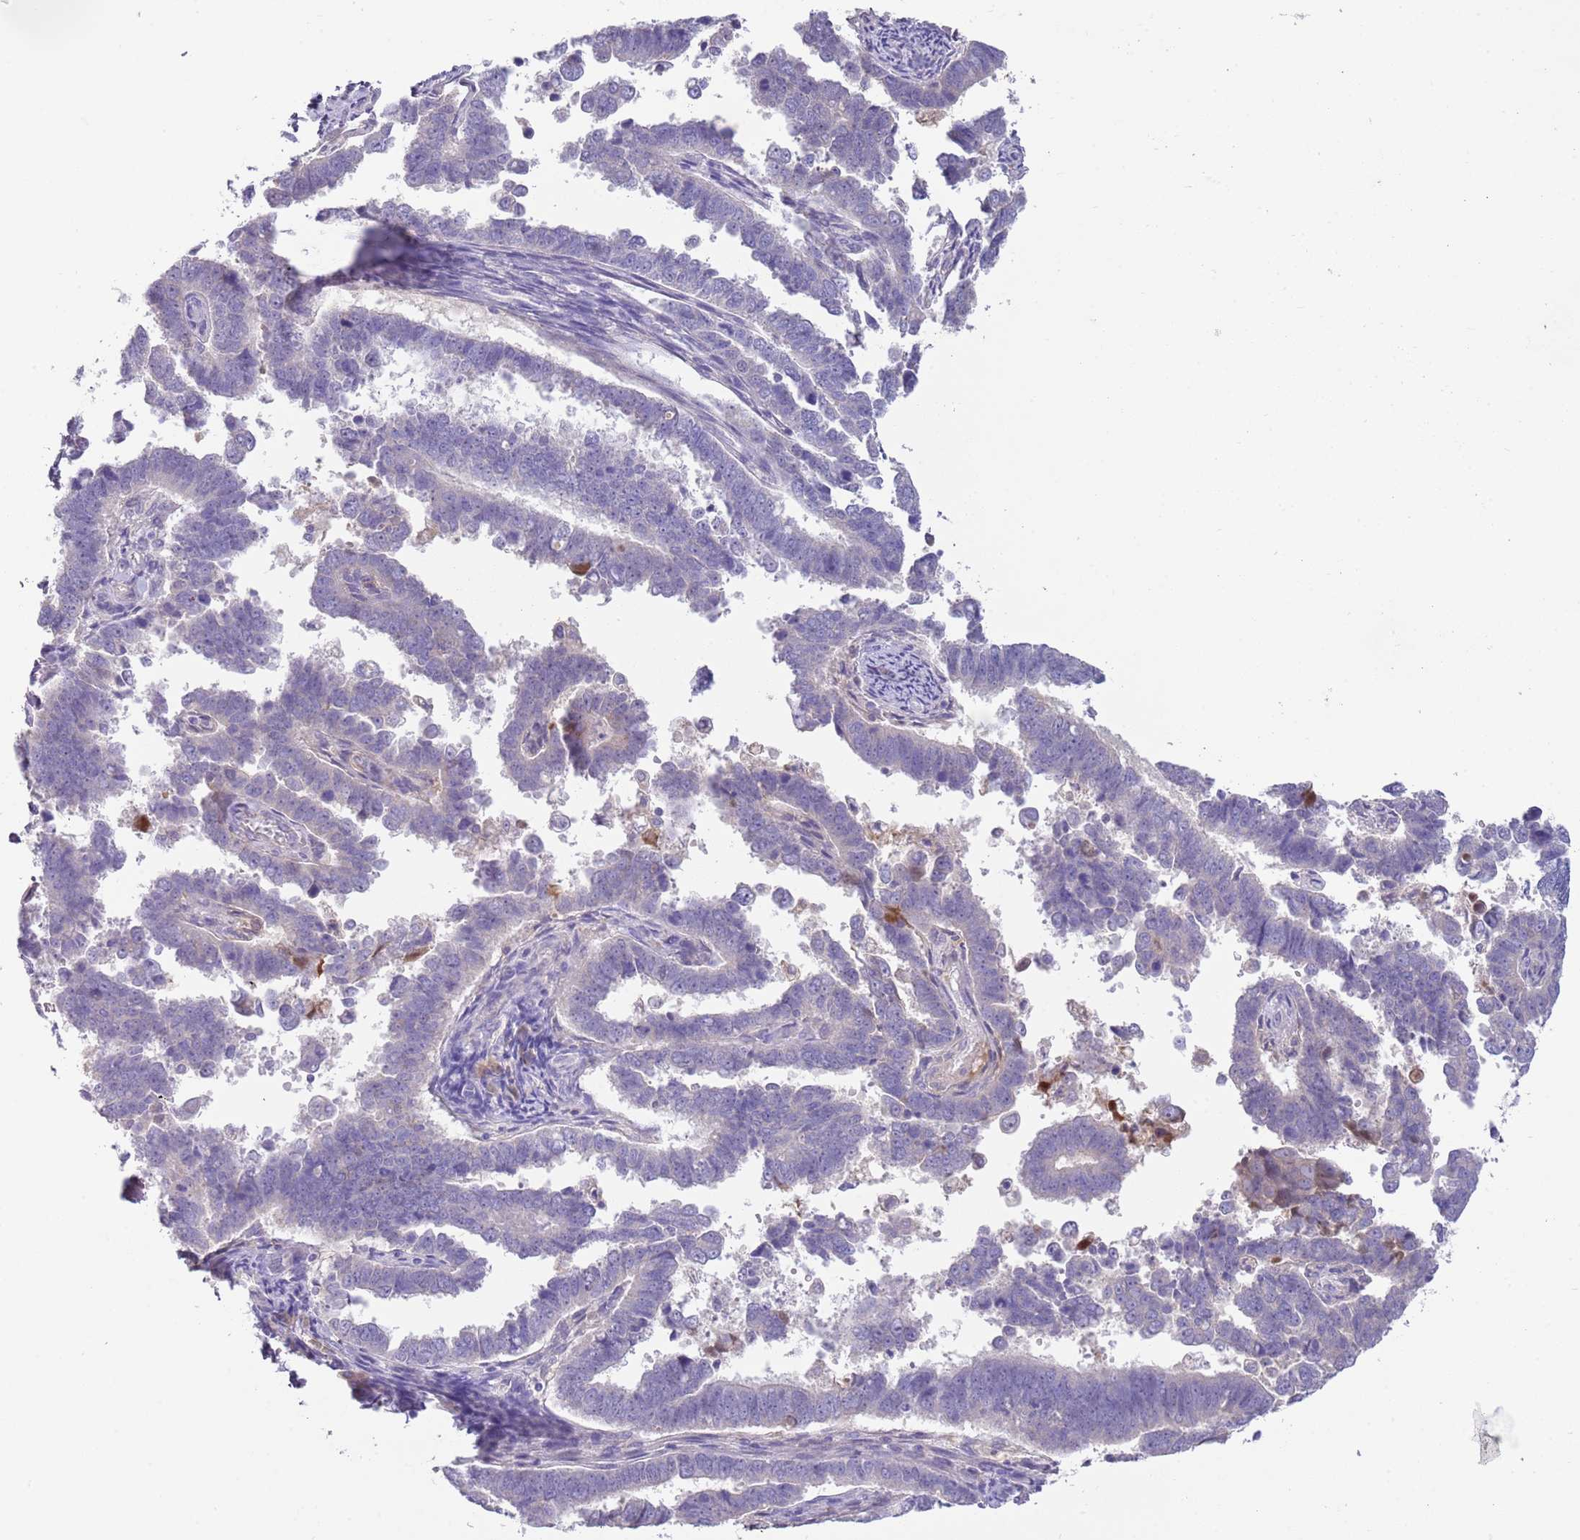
{"staining": {"intensity": "negative", "quantity": "none", "location": "none"}, "tissue": "endometrial cancer", "cell_type": "Tumor cells", "image_type": "cancer", "snomed": [{"axis": "morphology", "description": "Adenocarcinoma, NOS"}, {"axis": "topography", "description": "Endometrium"}], "caption": "The micrograph reveals no significant positivity in tumor cells of endometrial cancer.", "gene": "IGFL4", "patient": {"sex": "female", "age": 75}}